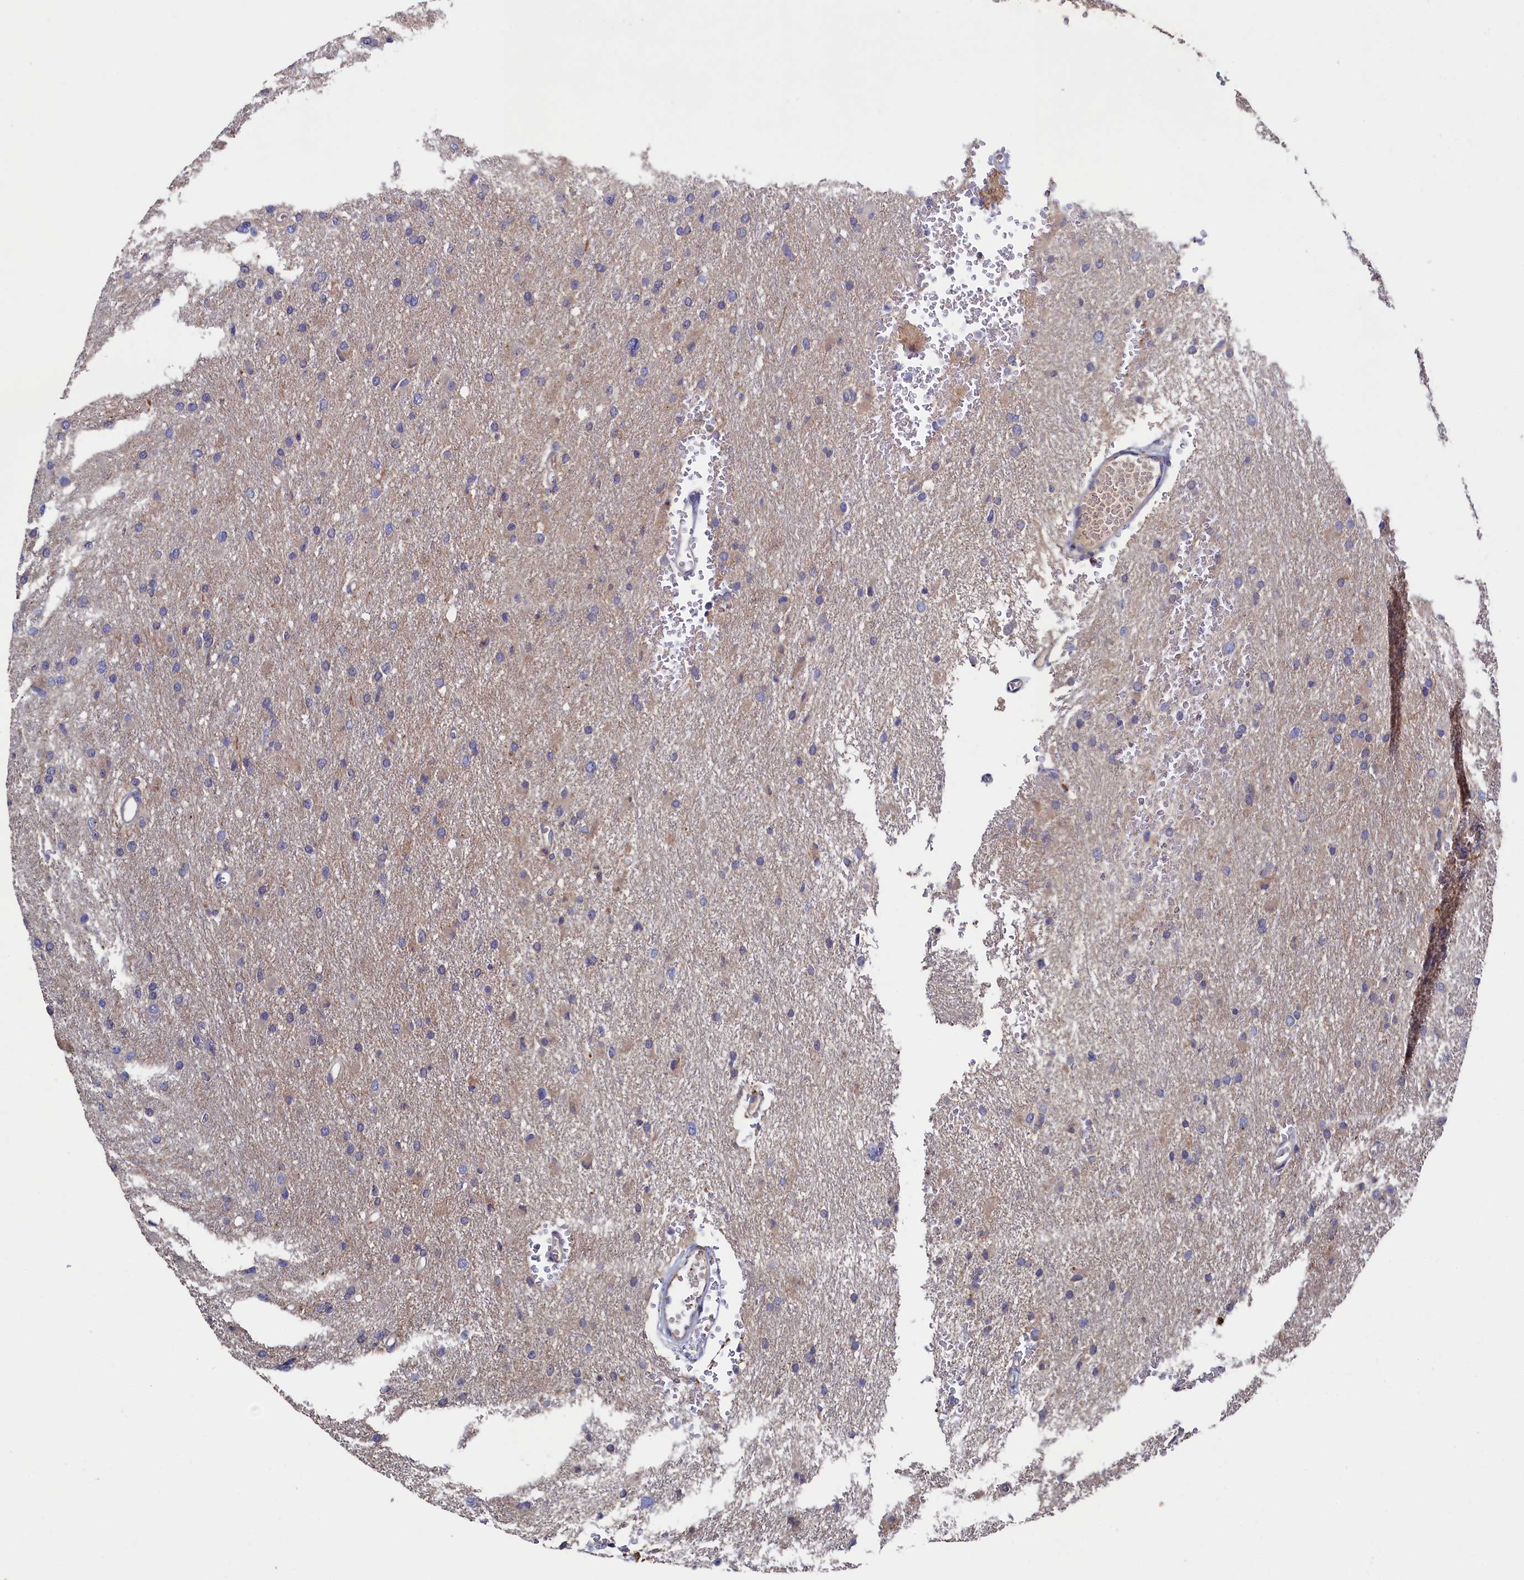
{"staining": {"intensity": "negative", "quantity": "none", "location": "none"}, "tissue": "glioma", "cell_type": "Tumor cells", "image_type": "cancer", "snomed": [{"axis": "morphology", "description": "Glioma, malignant, High grade"}, {"axis": "topography", "description": "Cerebral cortex"}], "caption": "Immunohistochemistry image of neoplastic tissue: human malignant high-grade glioma stained with DAB (3,3'-diaminobenzidine) reveals no significant protein positivity in tumor cells.", "gene": "TK2", "patient": {"sex": "female", "age": 36}}